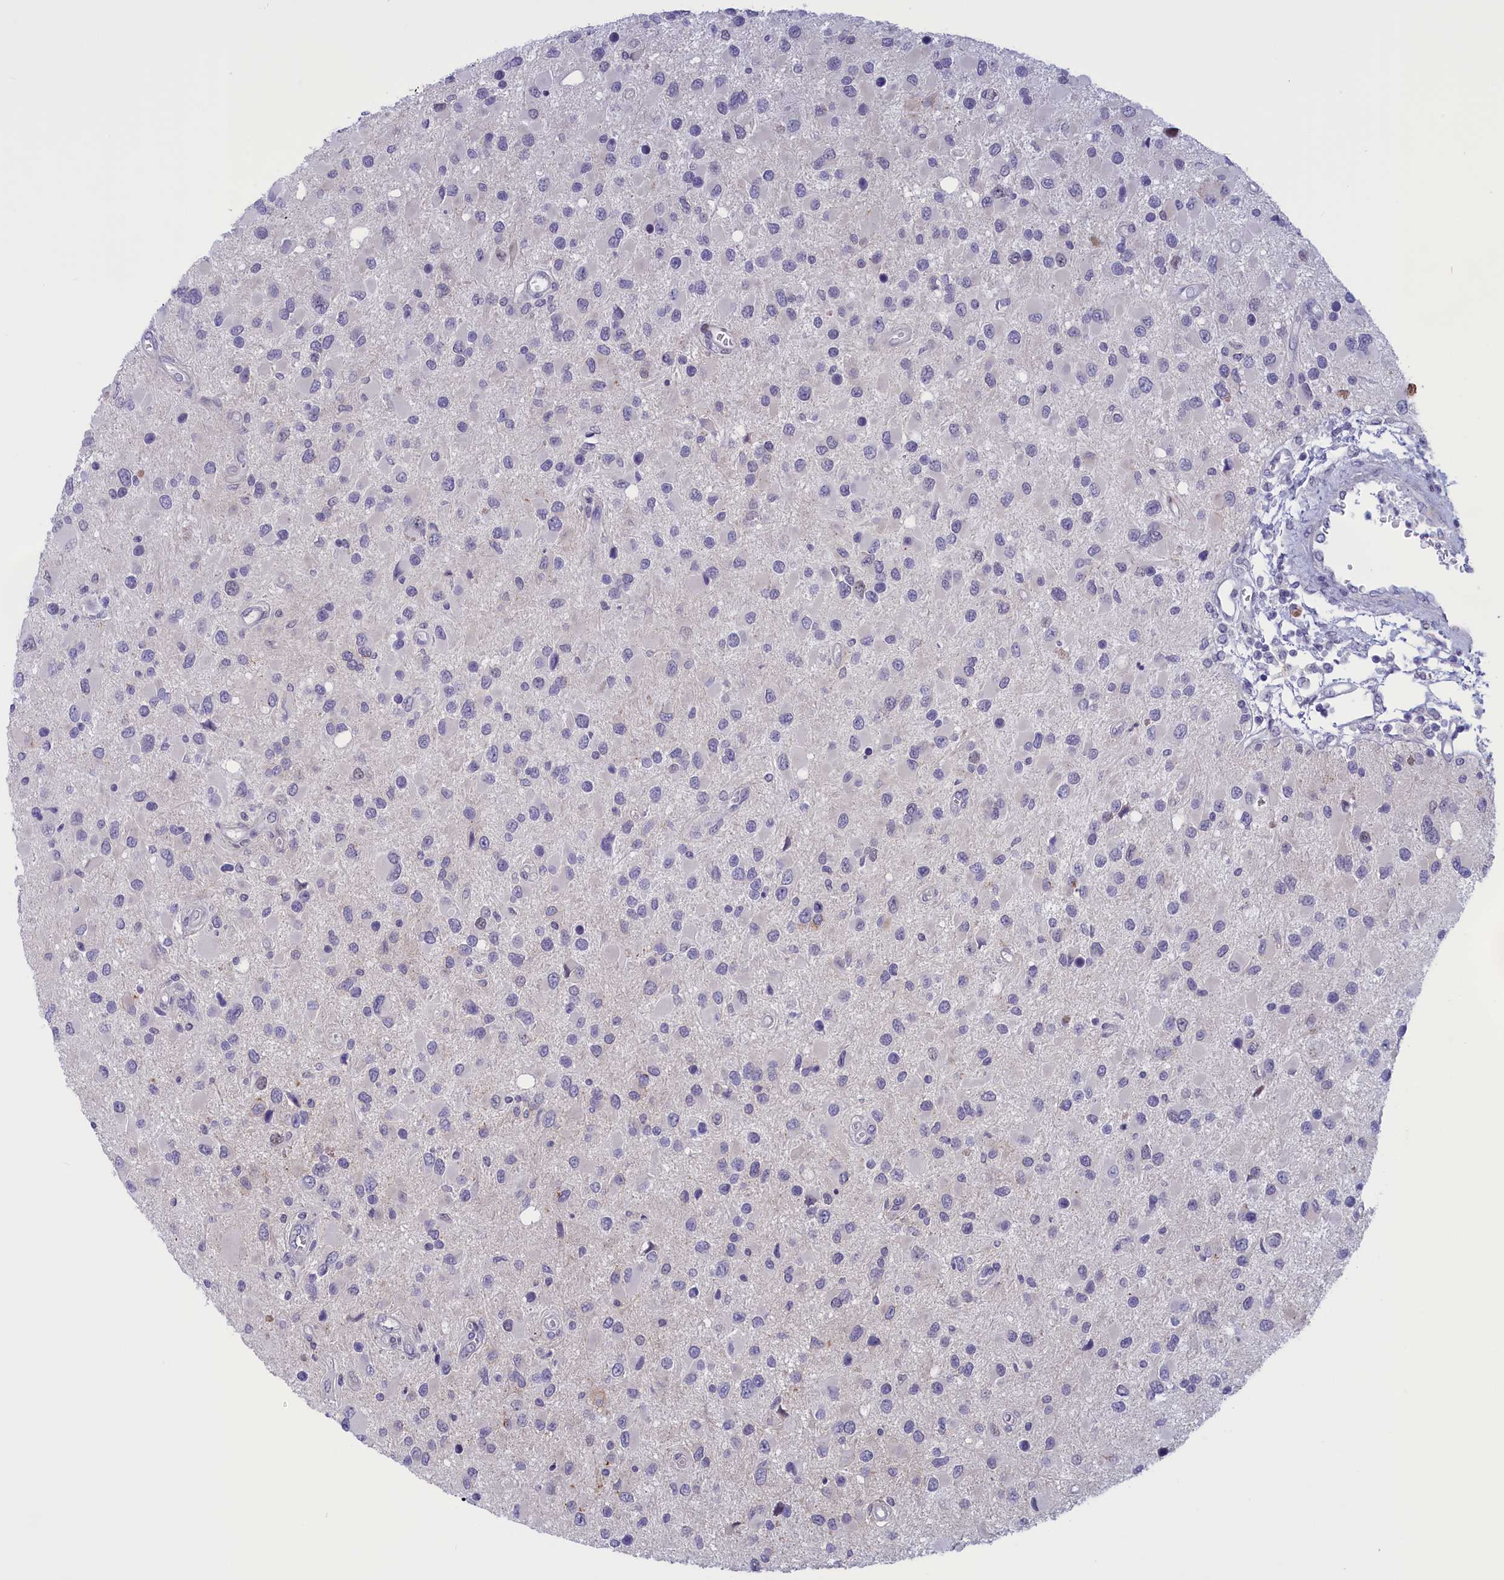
{"staining": {"intensity": "negative", "quantity": "none", "location": "none"}, "tissue": "glioma", "cell_type": "Tumor cells", "image_type": "cancer", "snomed": [{"axis": "morphology", "description": "Glioma, malignant, High grade"}, {"axis": "topography", "description": "Brain"}], "caption": "Immunohistochemistry (IHC) histopathology image of human glioma stained for a protein (brown), which reveals no positivity in tumor cells.", "gene": "ELOA2", "patient": {"sex": "male", "age": 53}}